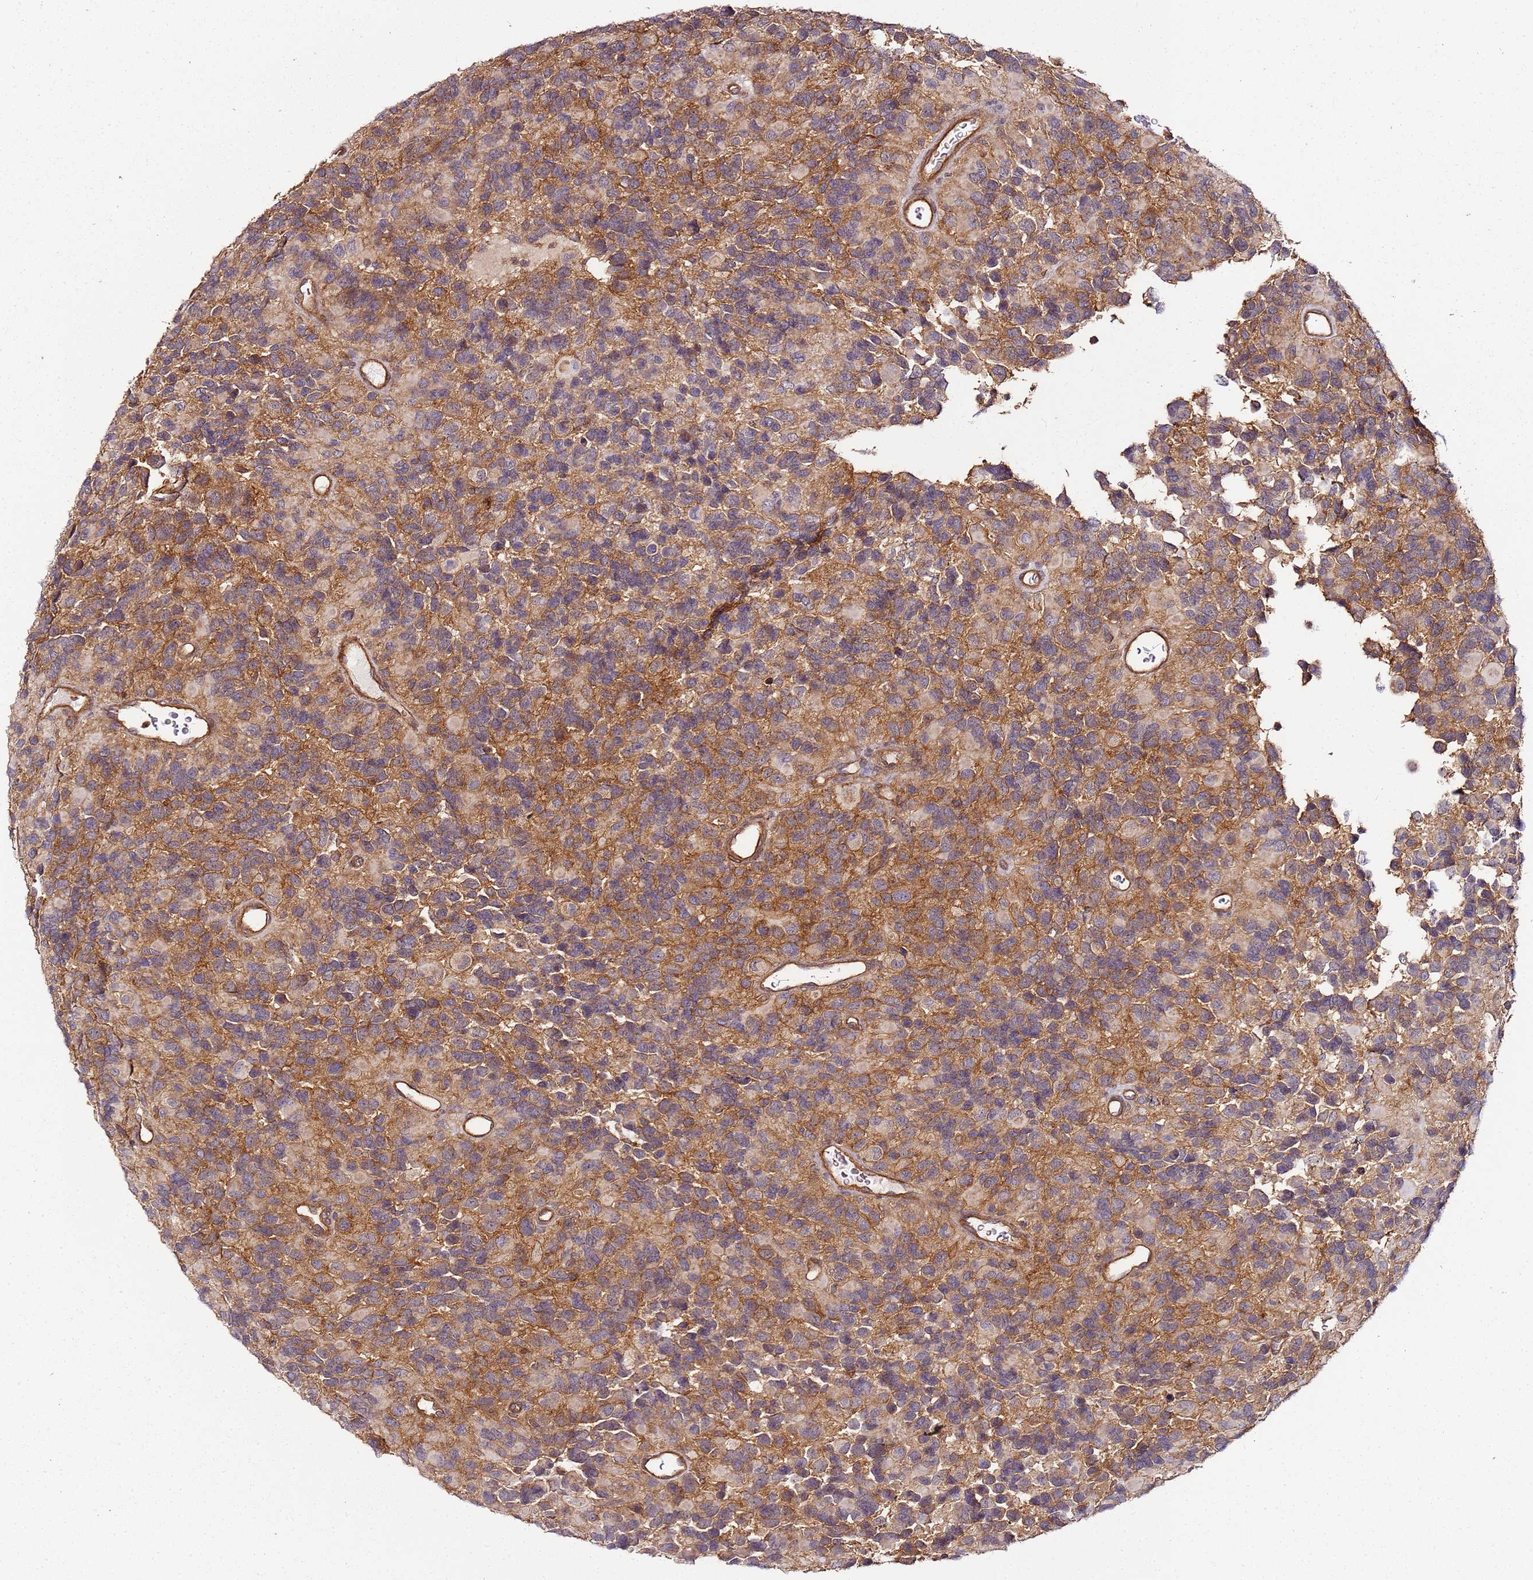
{"staining": {"intensity": "weak", "quantity": "25%-75%", "location": "cytoplasmic/membranous"}, "tissue": "glioma", "cell_type": "Tumor cells", "image_type": "cancer", "snomed": [{"axis": "morphology", "description": "Glioma, malignant, High grade"}, {"axis": "topography", "description": "Brain"}], "caption": "Weak cytoplasmic/membranous expression for a protein is seen in approximately 25%-75% of tumor cells of glioma using IHC.", "gene": "CCNYL1", "patient": {"sex": "male", "age": 77}}